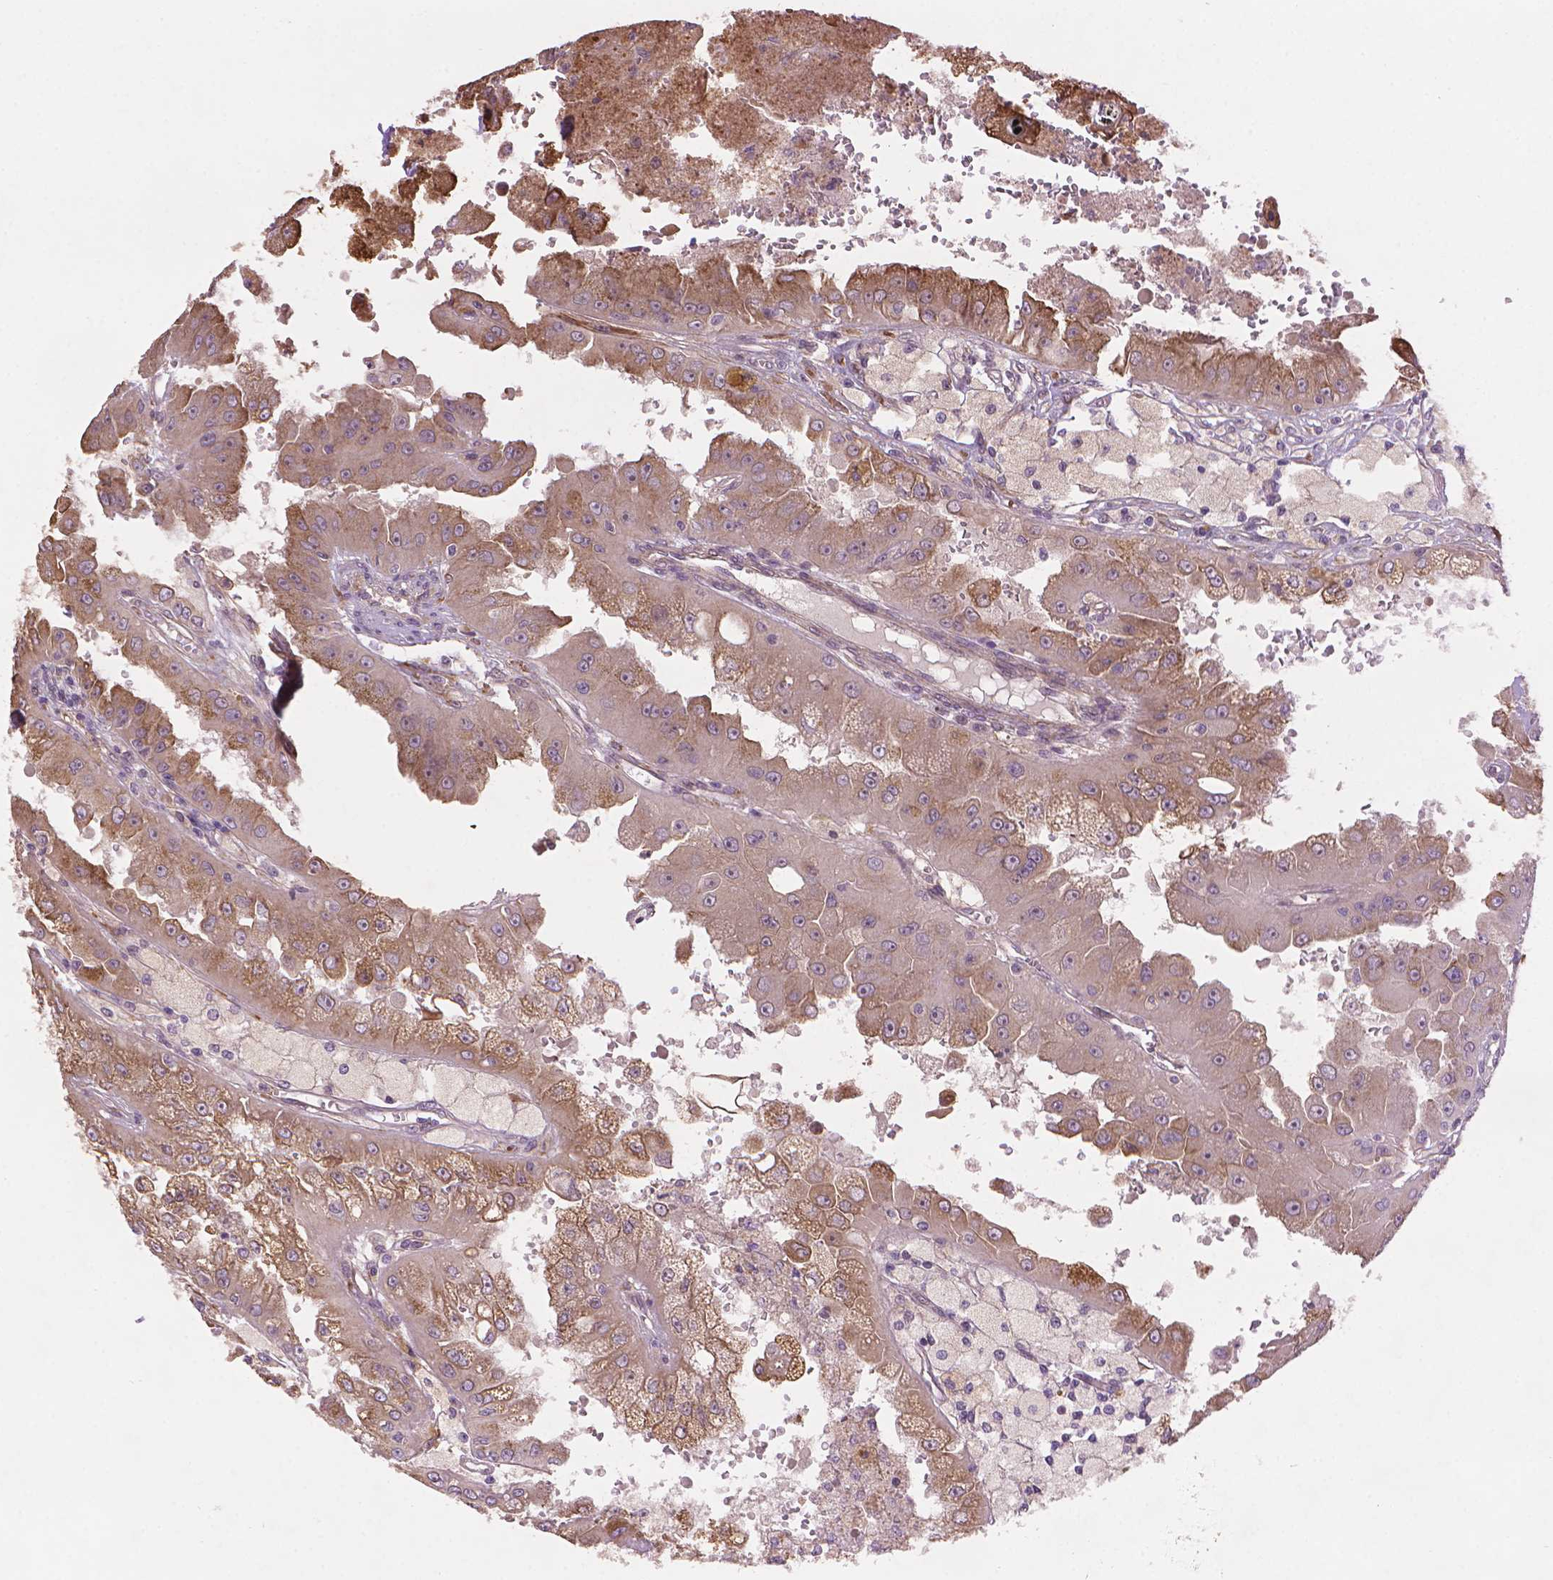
{"staining": {"intensity": "moderate", "quantity": "25%-75%", "location": "cytoplasmic/membranous"}, "tissue": "renal cancer", "cell_type": "Tumor cells", "image_type": "cancer", "snomed": [{"axis": "morphology", "description": "Adenocarcinoma, NOS"}, {"axis": "topography", "description": "Kidney"}], "caption": "Tumor cells reveal medium levels of moderate cytoplasmic/membranous expression in about 25%-75% of cells in human adenocarcinoma (renal).", "gene": "AMMECR1", "patient": {"sex": "male", "age": 58}}